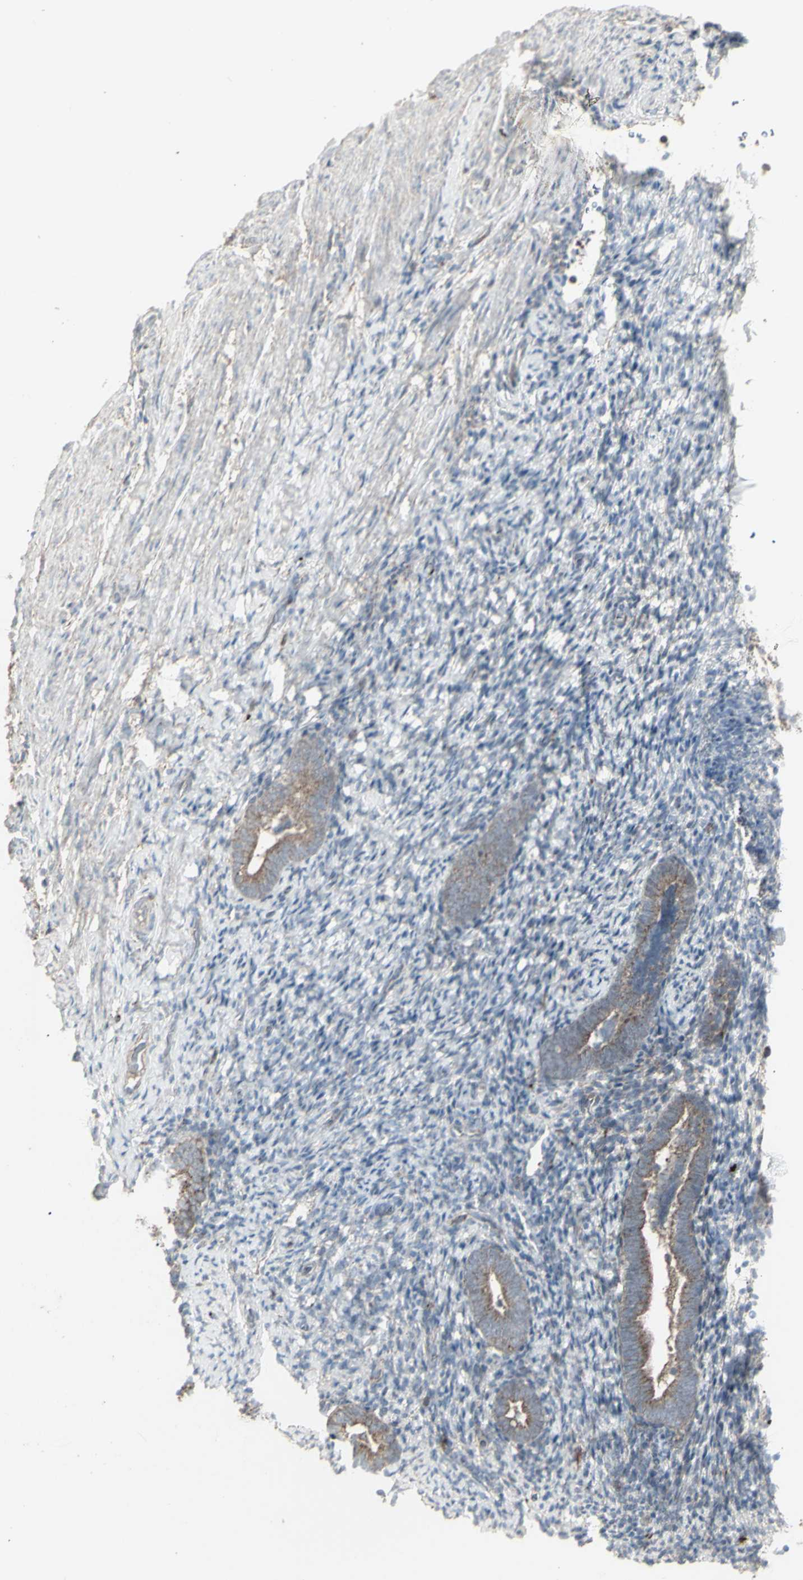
{"staining": {"intensity": "negative", "quantity": "none", "location": "none"}, "tissue": "endometrium", "cell_type": "Cells in endometrial stroma", "image_type": "normal", "snomed": [{"axis": "morphology", "description": "Normal tissue, NOS"}, {"axis": "topography", "description": "Endometrium"}], "caption": "Immunohistochemistry photomicrograph of normal endometrium: endometrium stained with DAB (3,3'-diaminobenzidine) displays no significant protein positivity in cells in endometrial stroma. Brightfield microscopy of immunohistochemistry stained with DAB (brown) and hematoxylin (blue), captured at high magnification.", "gene": "RNASEL", "patient": {"sex": "female", "age": 51}}